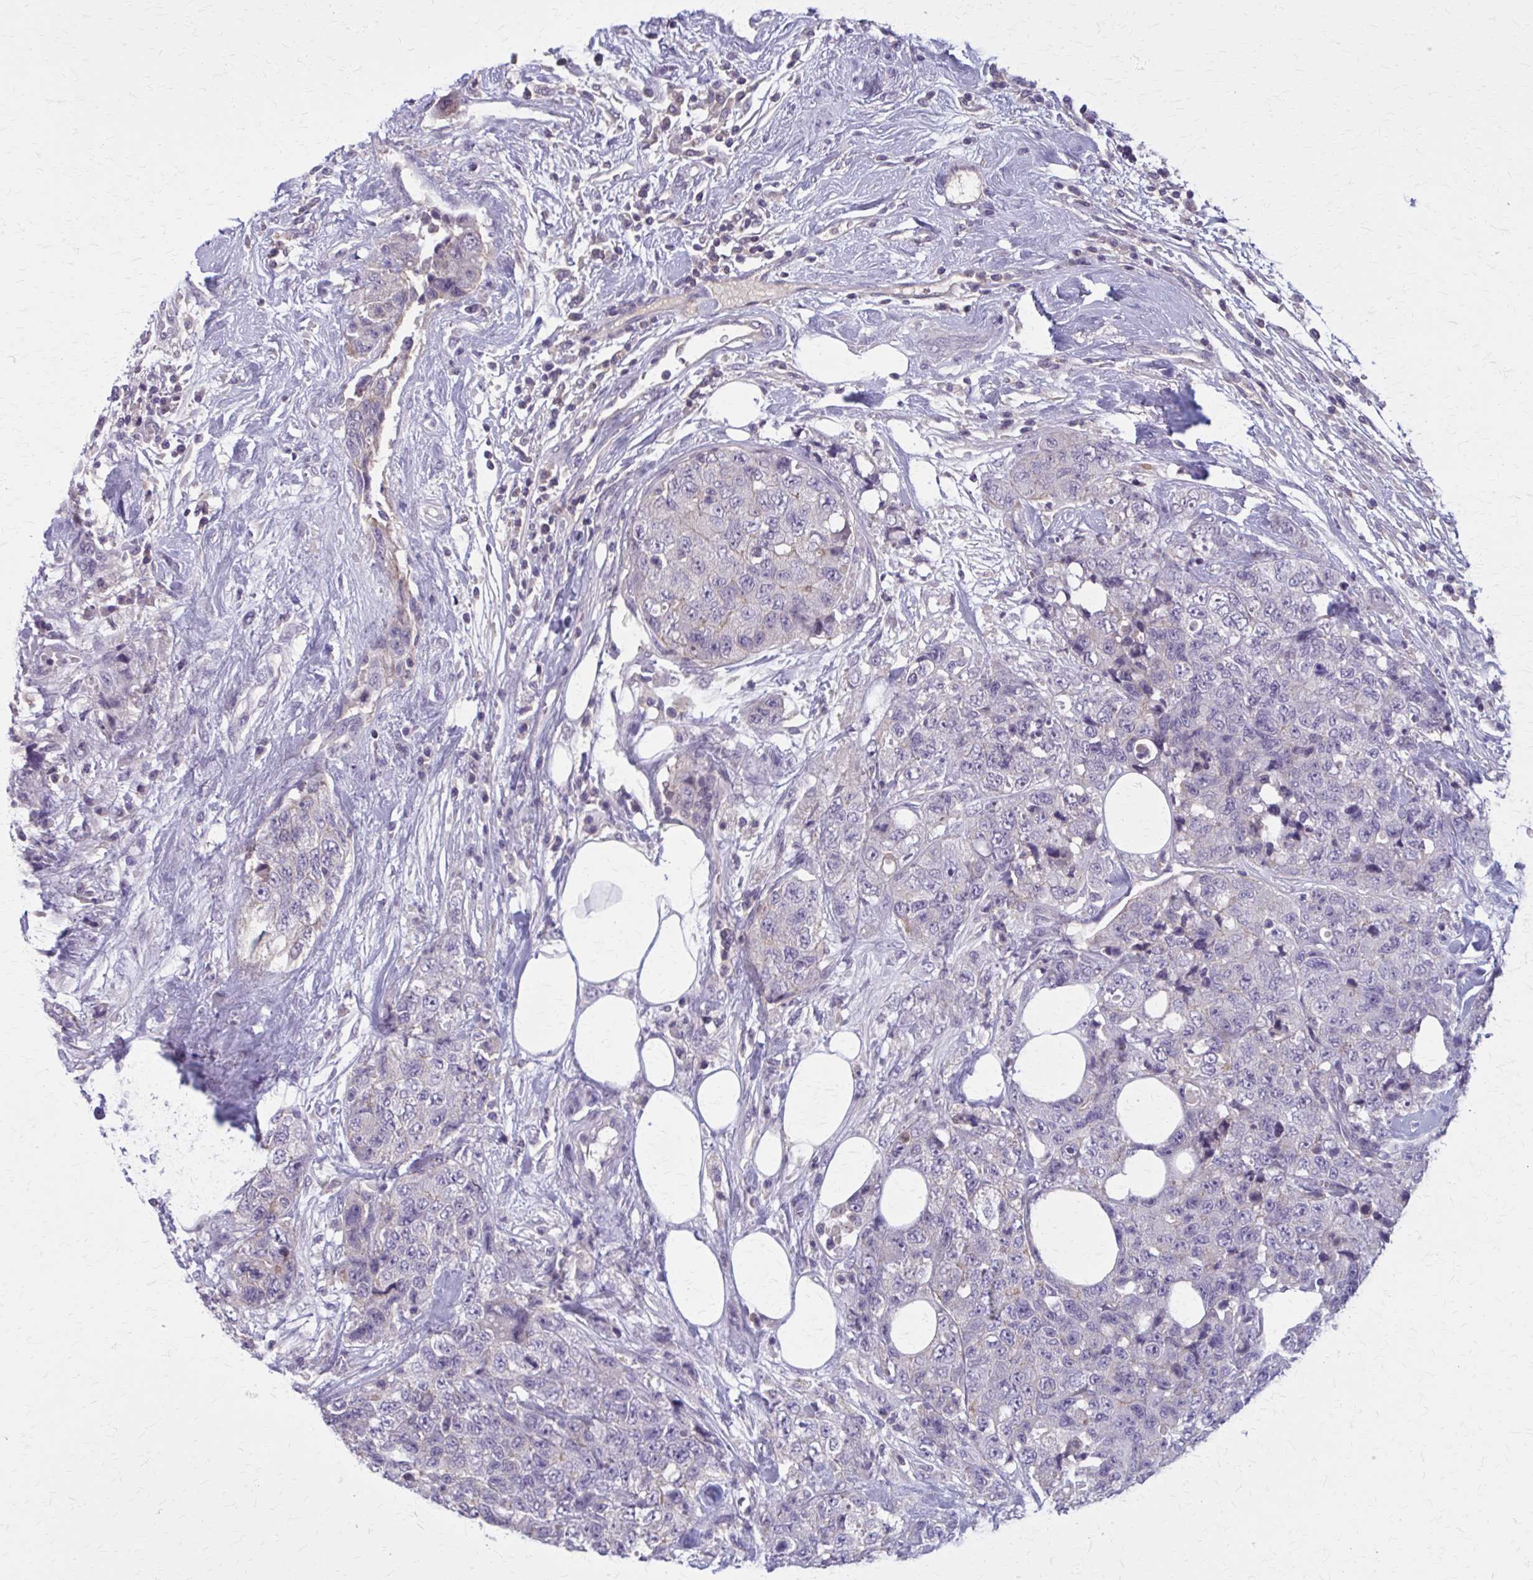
{"staining": {"intensity": "negative", "quantity": "none", "location": "none"}, "tissue": "urothelial cancer", "cell_type": "Tumor cells", "image_type": "cancer", "snomed": [{"axis": "morphology", "description": "Urothelial carcinoma, High grade"}, {"axis": "topography", "description": "Urinary bladder"}], "caption": "An IHC photomicrograph of urothelial cancer is shown. There is no staining in tumor cells of urothelial cancer.", "gene": "OR4A47", "patient": {"sex": "female", "age": 78}}